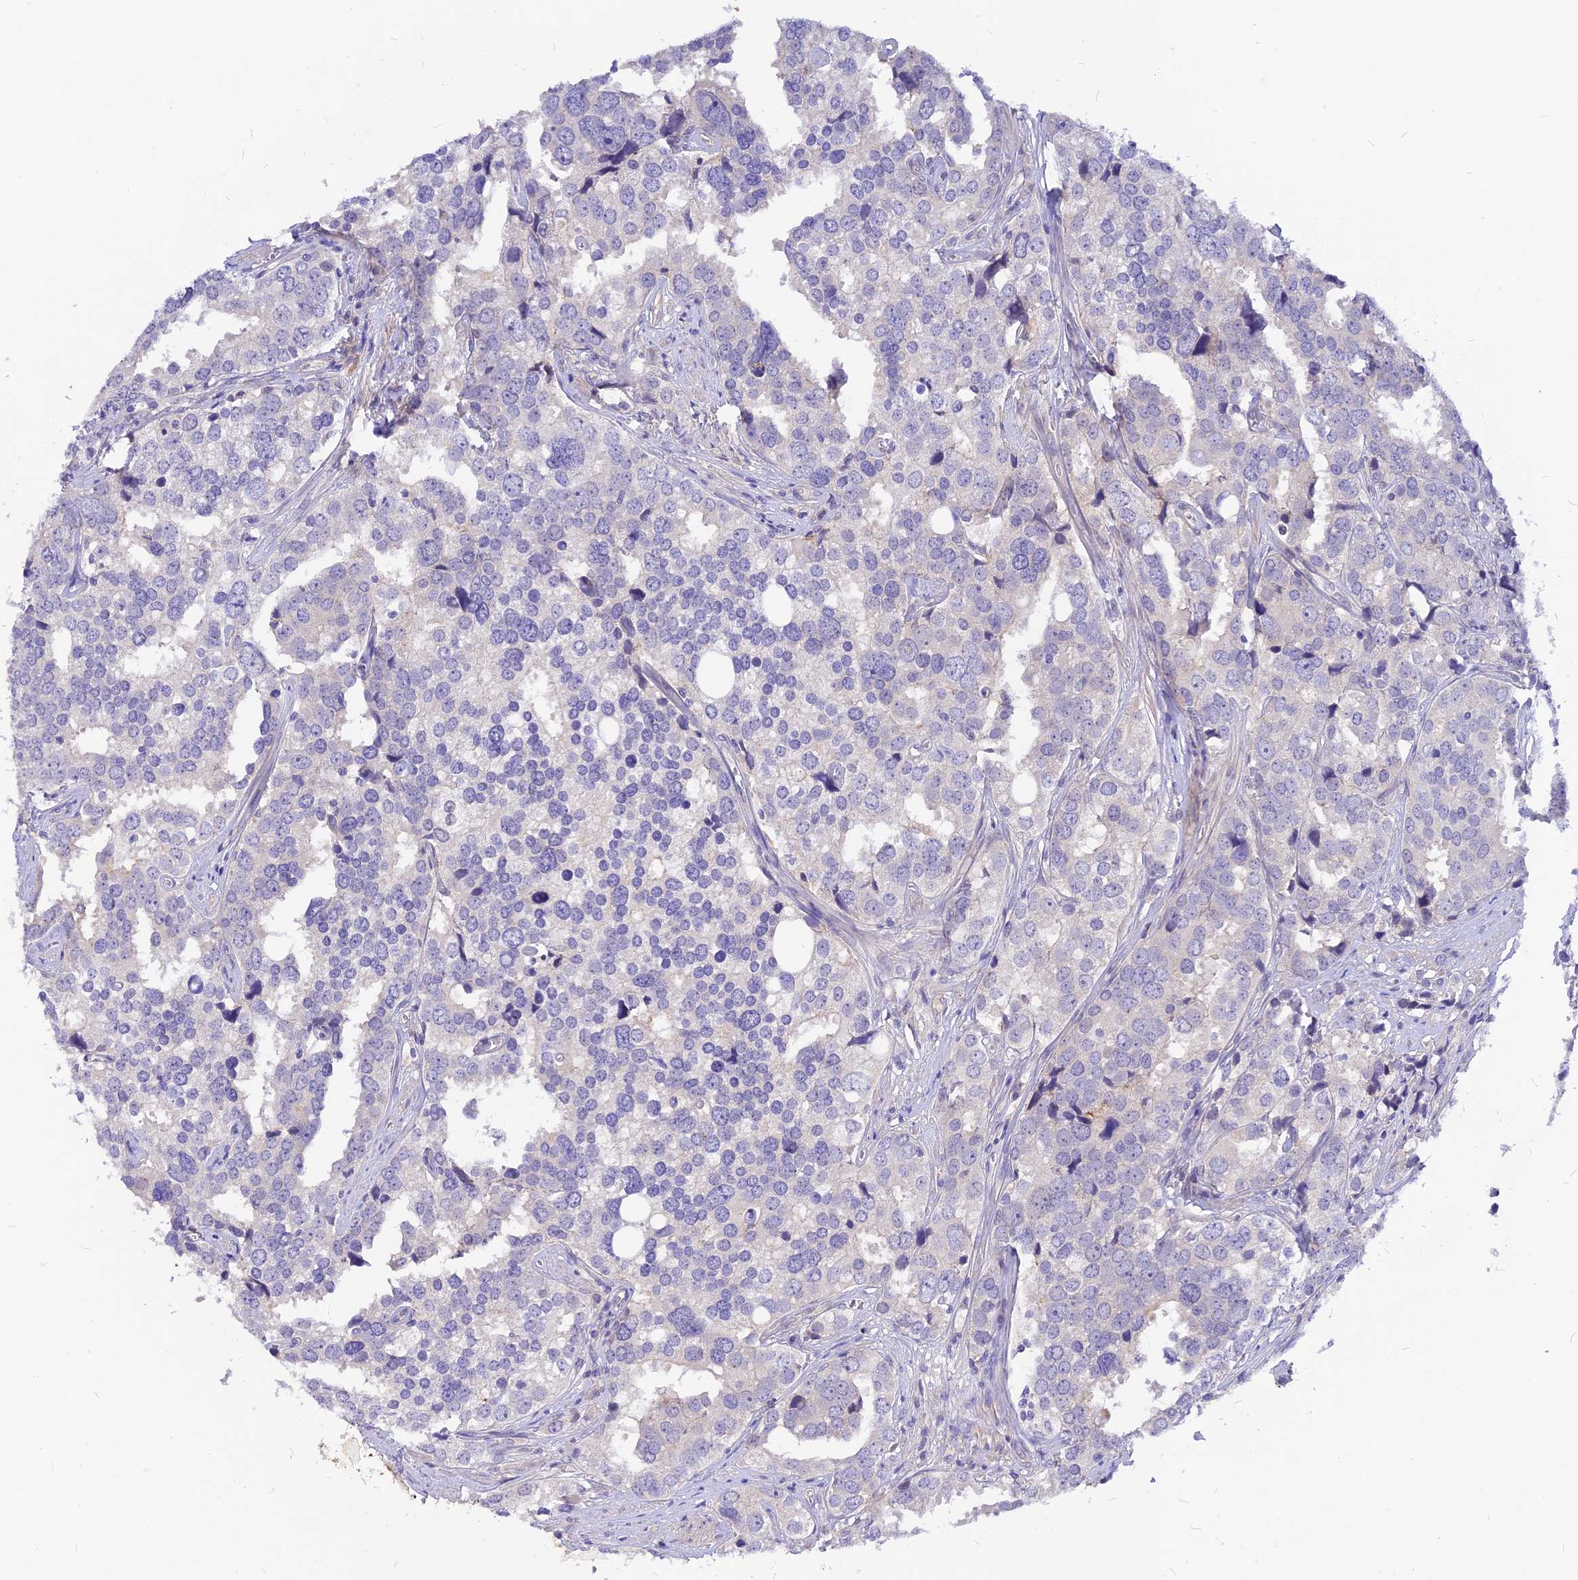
{"staining": {"intensity": "negative", "quantity": "none", "location": "none"}, "tissue": "prostate cancer", "cell_type": "Tumor cells", "image_type": "cancer", "snomed": [{"axis": "morphology", "description": "Adenocarcinoma, High grade"}, {"axis": "topography", "description": "Prostate"}], "caption": "Immunohistochemical staining of prostate cancer (high-grade adenocarcinoma) exhibits no significant expression in tumor cells.", "gene": "CZIB", "patient": {"sex": "male", "age": 71}}